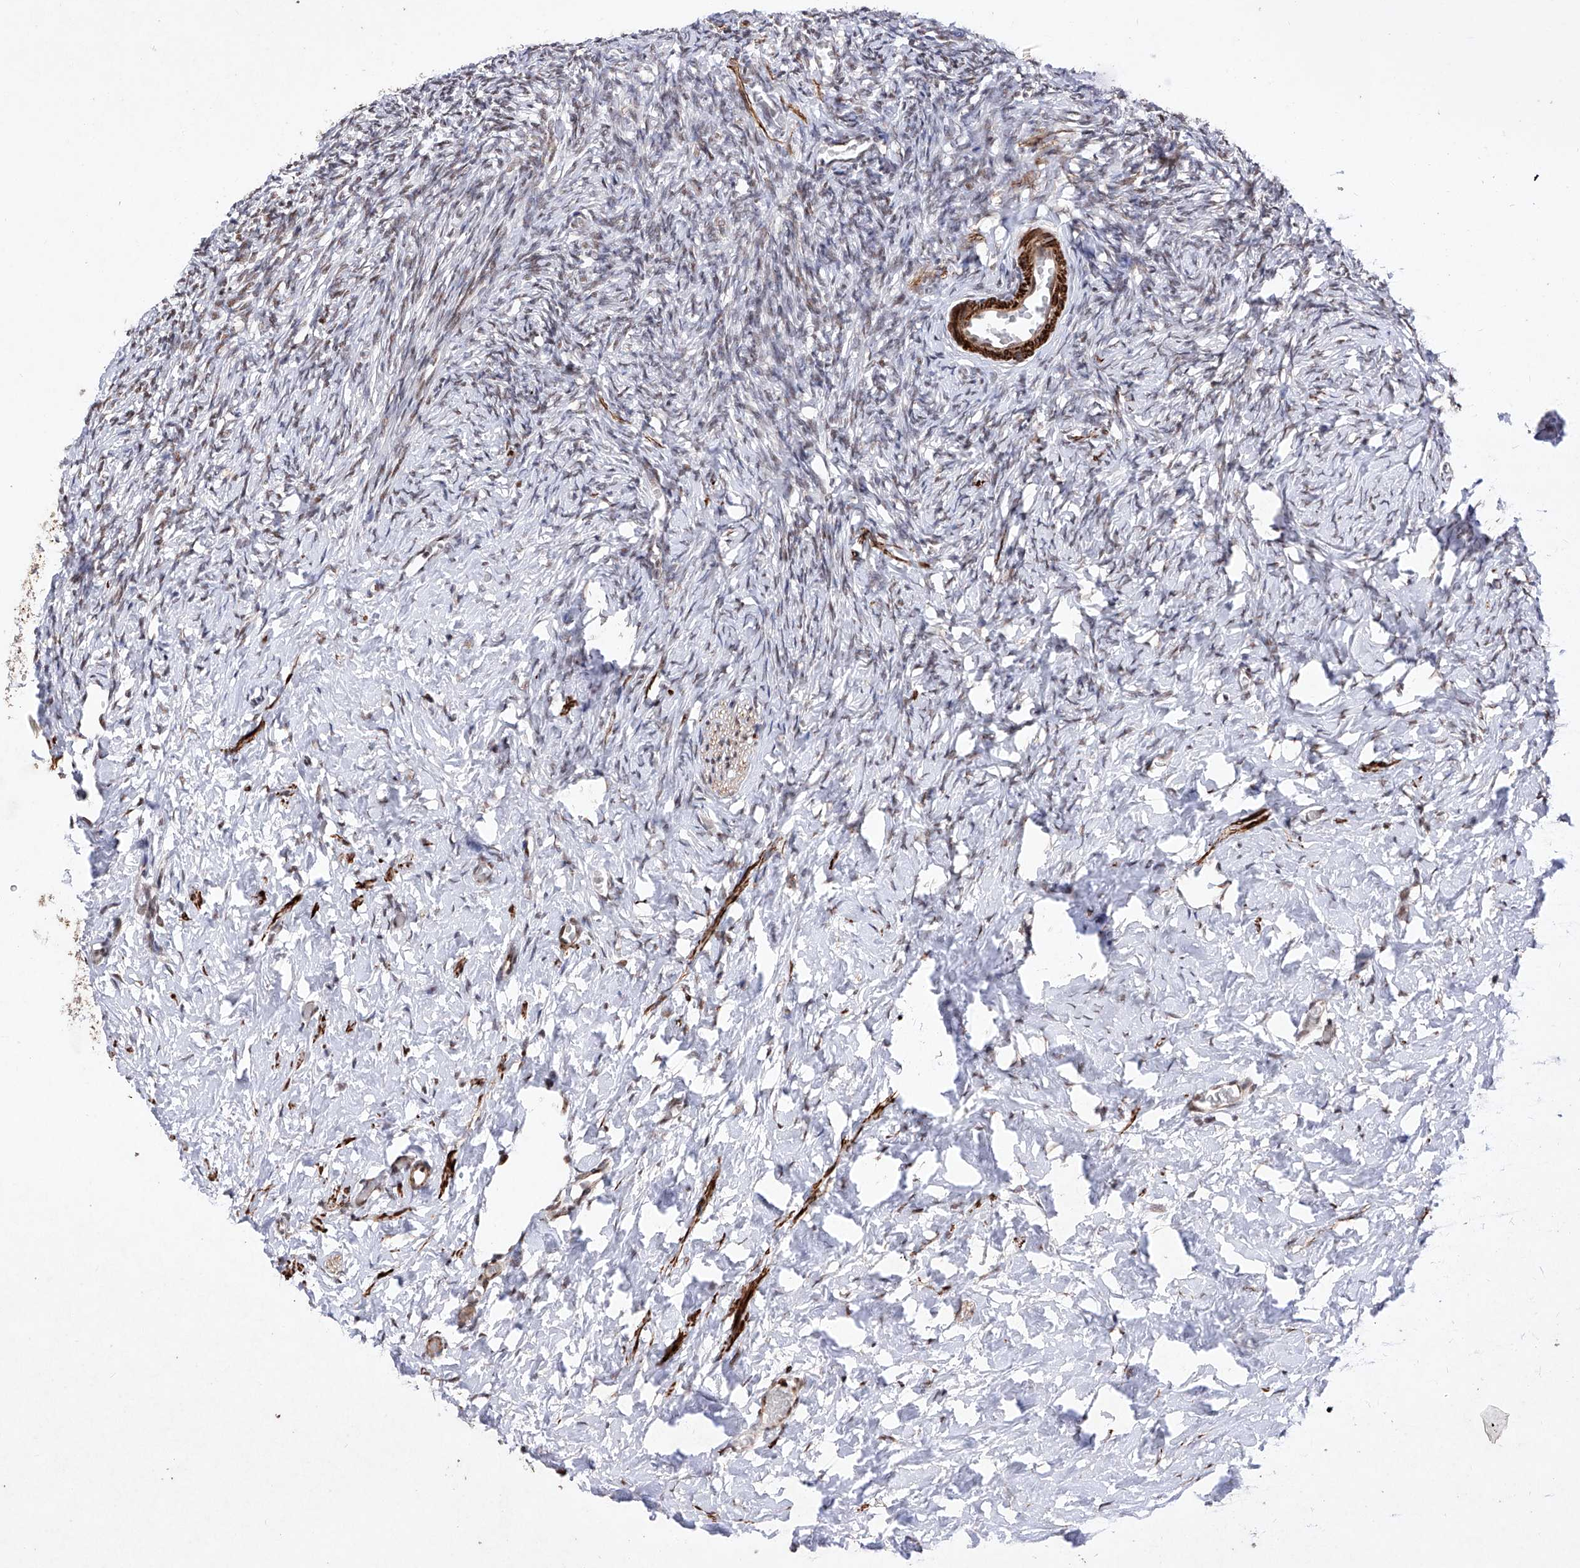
{"staining": {"intensity": "strong", "quantity": "<25%", "location": "nuclear"}, "tissue": "ovary", "cell_type": "Ovarian stroma cells", "image_type": "normal", "snomed": [{"axis": "morphology", "description": "Normal tissue, NOS"}, {"axis": "topography", "description": "Ovary"}], "caption": "Protein expression analysis of normal ovary reveals strong nuclear positivity in approximately <25% of ovarian stroma cells. The protein of interest is shown in brown color, while the nuclei are stained blue.", "gene": "NFATC4", "patient": {"sex": "female", "age": 27}}